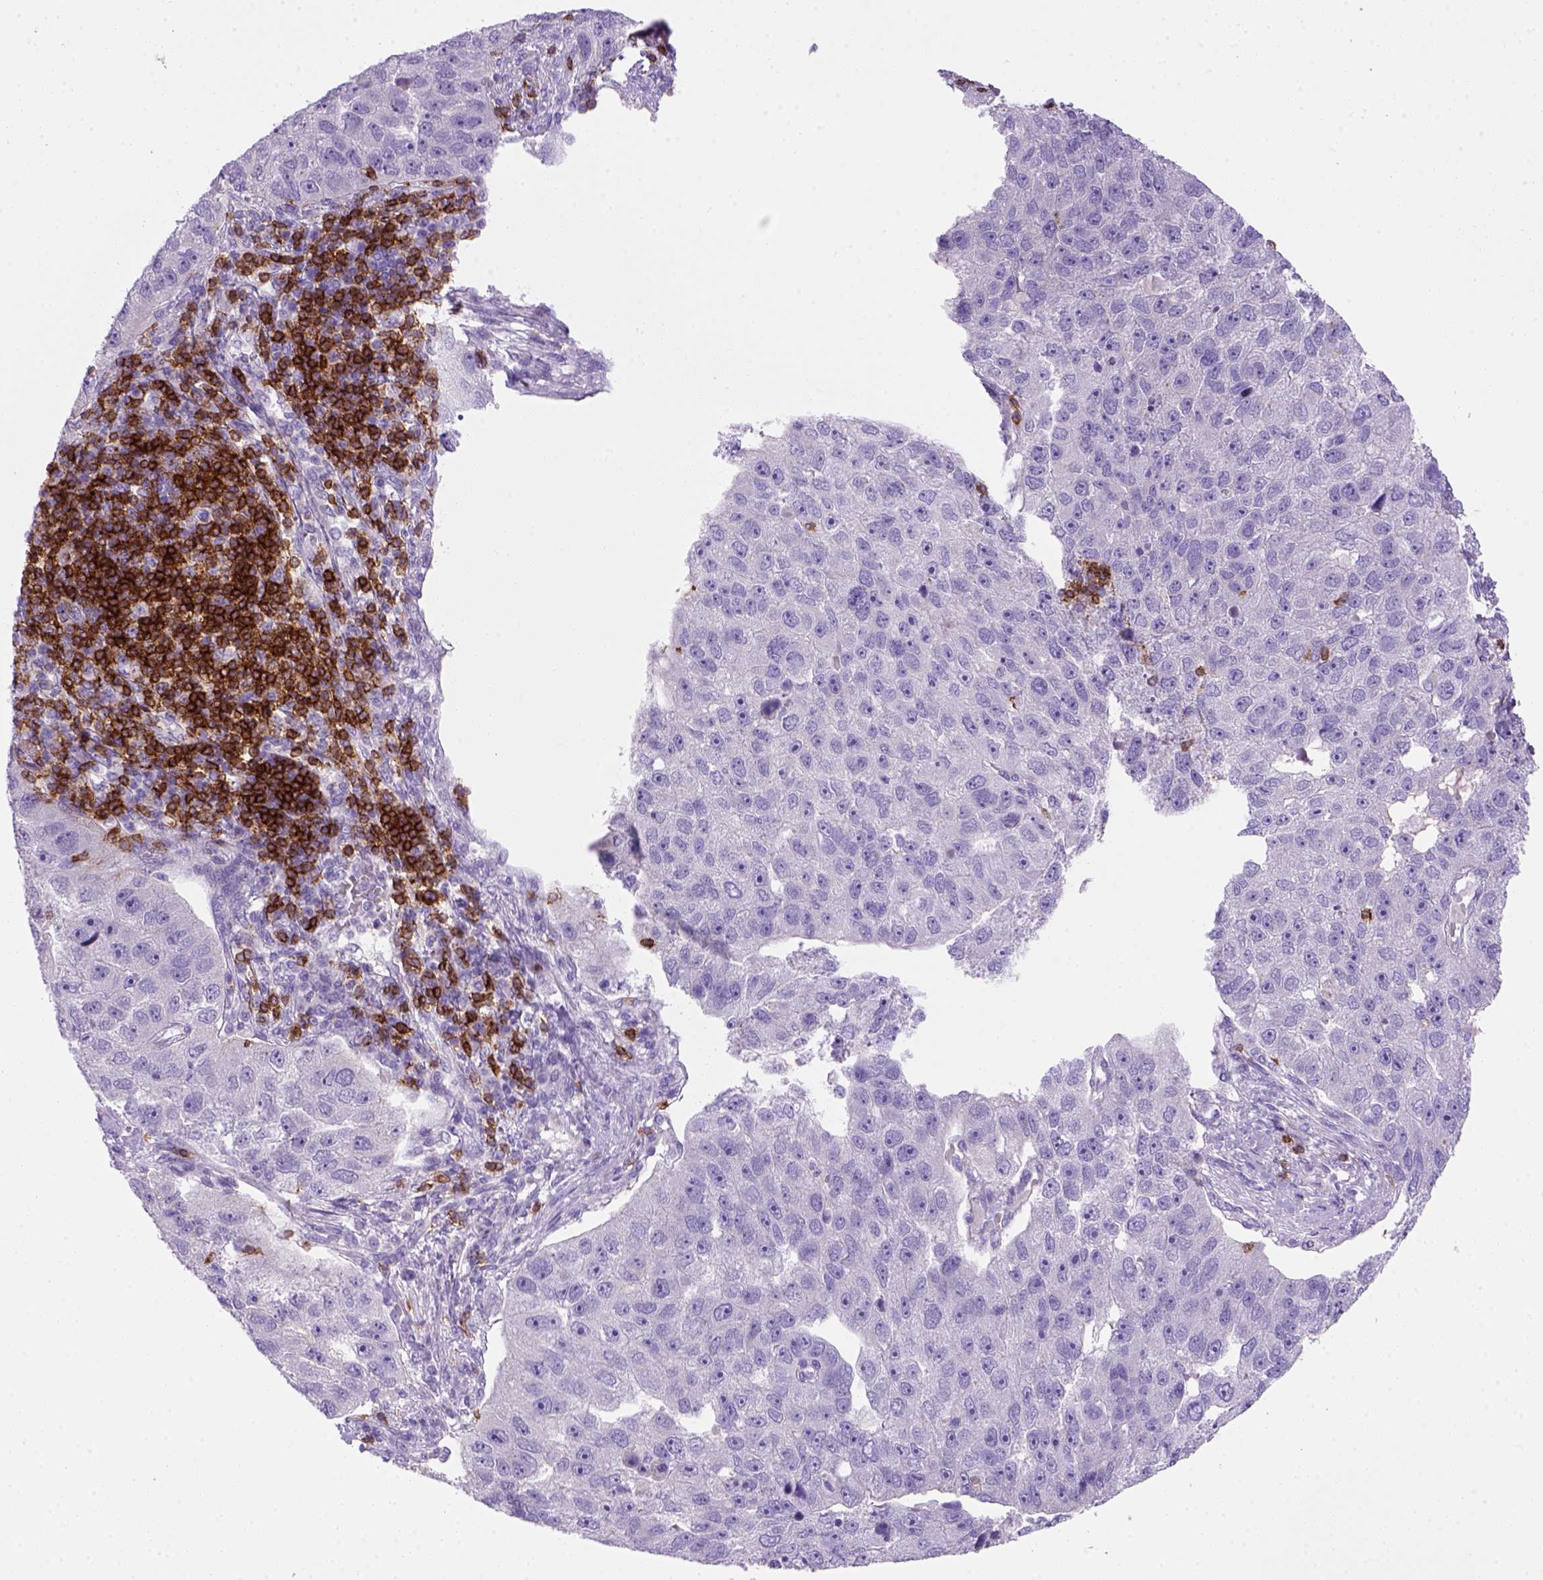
{"staining": {"intensity": "negative", "quantity": "none", "location": "none"}, "tissue": "pancreatic cancer", "cell_type": "Tumor cells", "image_type": "cancer", "snomed": [{"axis": "morphology", "description": "Adenocarcinoma, NOS"}, {"axis": "topography", "description": "Pancreas"}], "caption": "Immunohistochemistry histopathology image of pancreatic adenocarcinoma stained for a protein (brown), which reveals no staining in tumor cells.", "gene": "CD3E", "patient": {"sex": "female", "age": 61}}